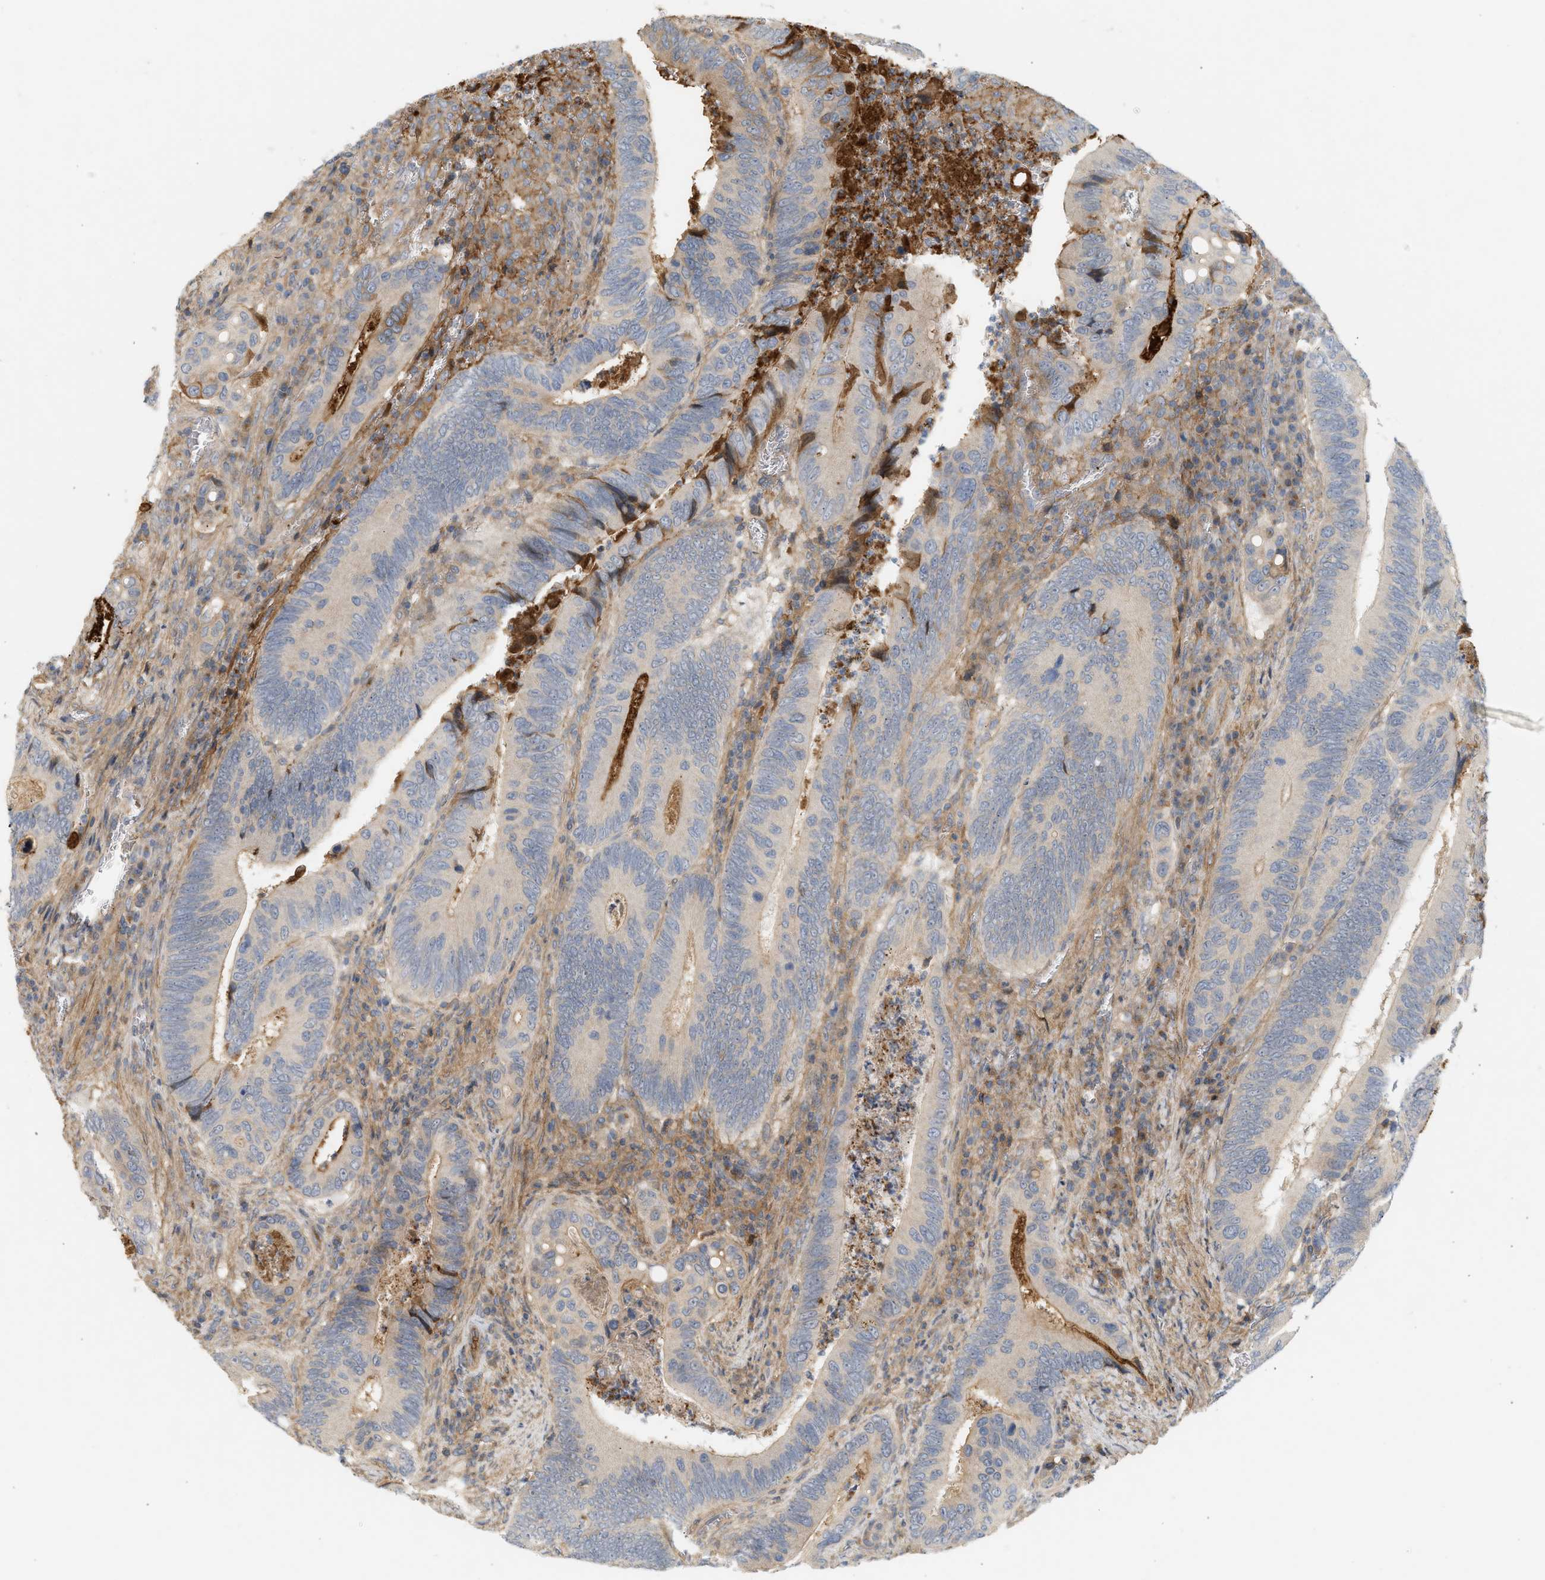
{"staining": {"intensity": "weak", "quantity": ">75%", "location": "cytoplasmic/membranous"}, "tissue": "colorectal cancer", "cell_type": "Tumor cells", "image_type": "cancer", "snomed": [{"axis": "morphology", "description": "Inflammation, NOS"}, {"axis": "morphology", "description": "Adenocarcinoma, NOS"}, {"axis": "topography", "description": "Colon"}], "caption": "Immunohistochemical staining of human colorectal adenocarcinoma shows low levels of weak cytoplasmic/membranous protein staining in about >75% of tumor cells. (brown staining indicates protein expression, while blue staining denotes nuclei).", "gene": "F8", "patient": {"sex": "male", "age": 72}}